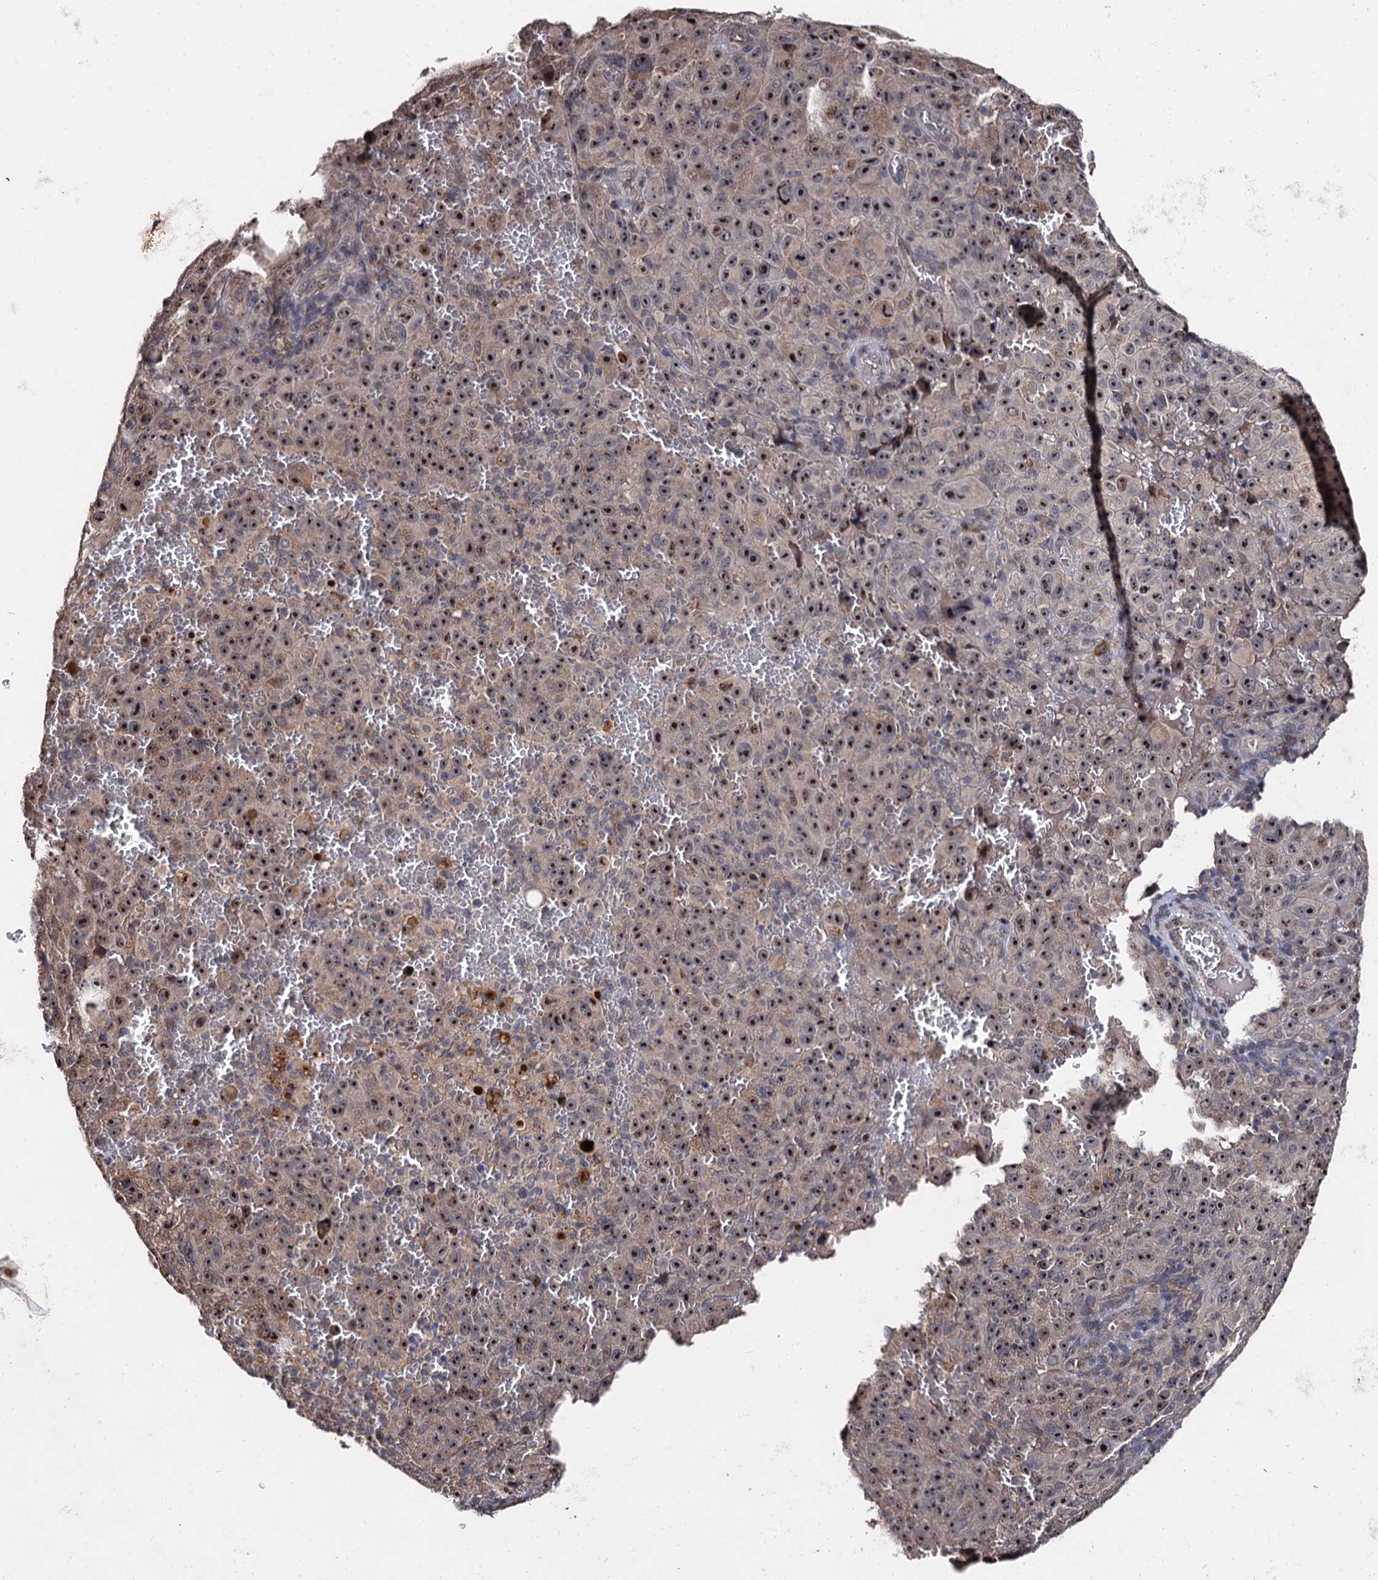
{"staining": {"intensity": "moderate", "quantity": ">75%", "location": "nuclear"}, "tissue": "melanoma", "cell_type": "Tumor cells", "image_type": "cancer", "snomed": [{"axis": "morphology", "description": "Malignant melanoma, NOS"}, {"axis": "topography", "description": "Skin"}], "caption": "This is a micrograph of immunohistochemistry (IHC) staining of malignant melanoma, which shows moderate positivity in the nuclear of tumor cells.", "gene": "LRRC63", "patient": {"sex": "female", "age": 82}}